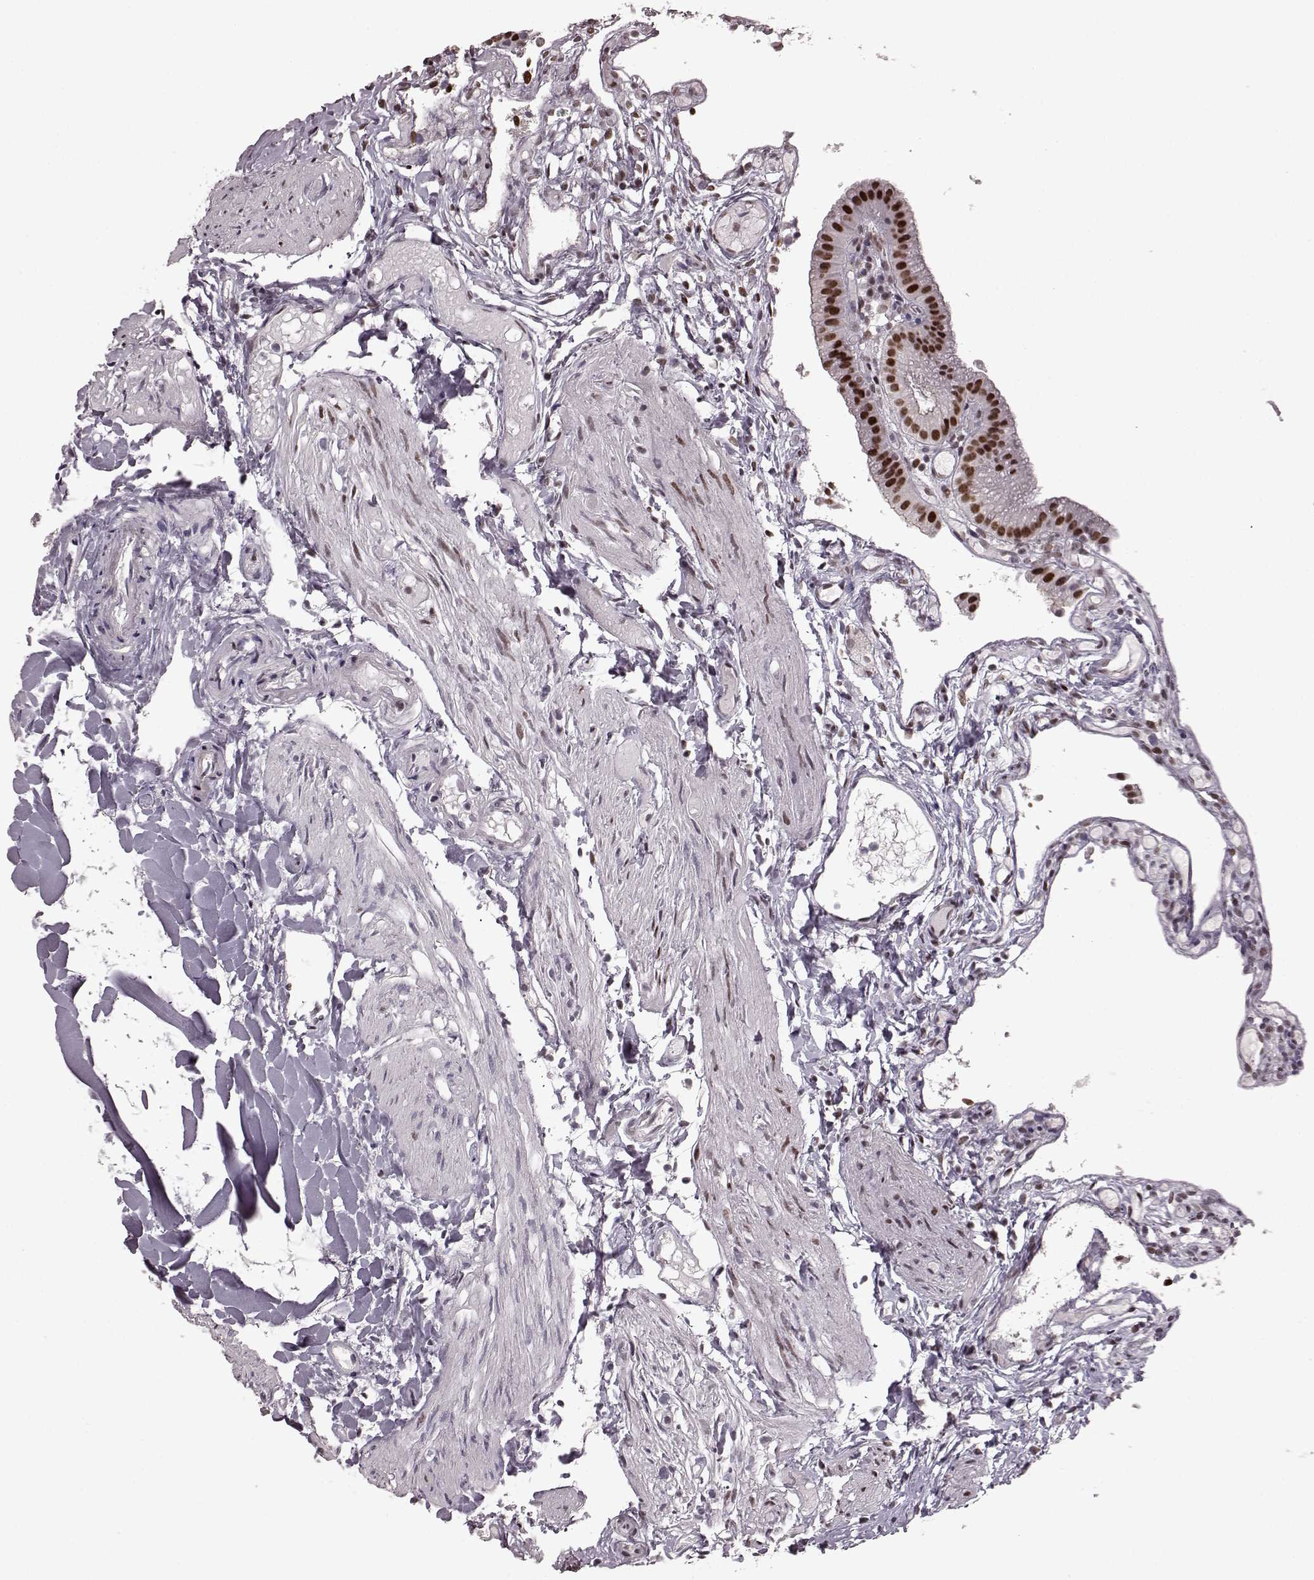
{"staining": {"intensity": "strong", "quantity": ">75%", "location": "nuclear"}, "tissue": "gallbladder", "cell_type": "Glandular cells", "image_type": "normal", "snomed": [{"axis": "morphology", "description": "Normal tissue, NOS"}, {"axis": "topography", "description": "Gallbladder"}], "caption": "An image of human gallbladder stained for a protein shows strong nuclear brown staining in glandular cells.", "gene": "NR2C1", "patient": {"sex": "female", "age": 47}}